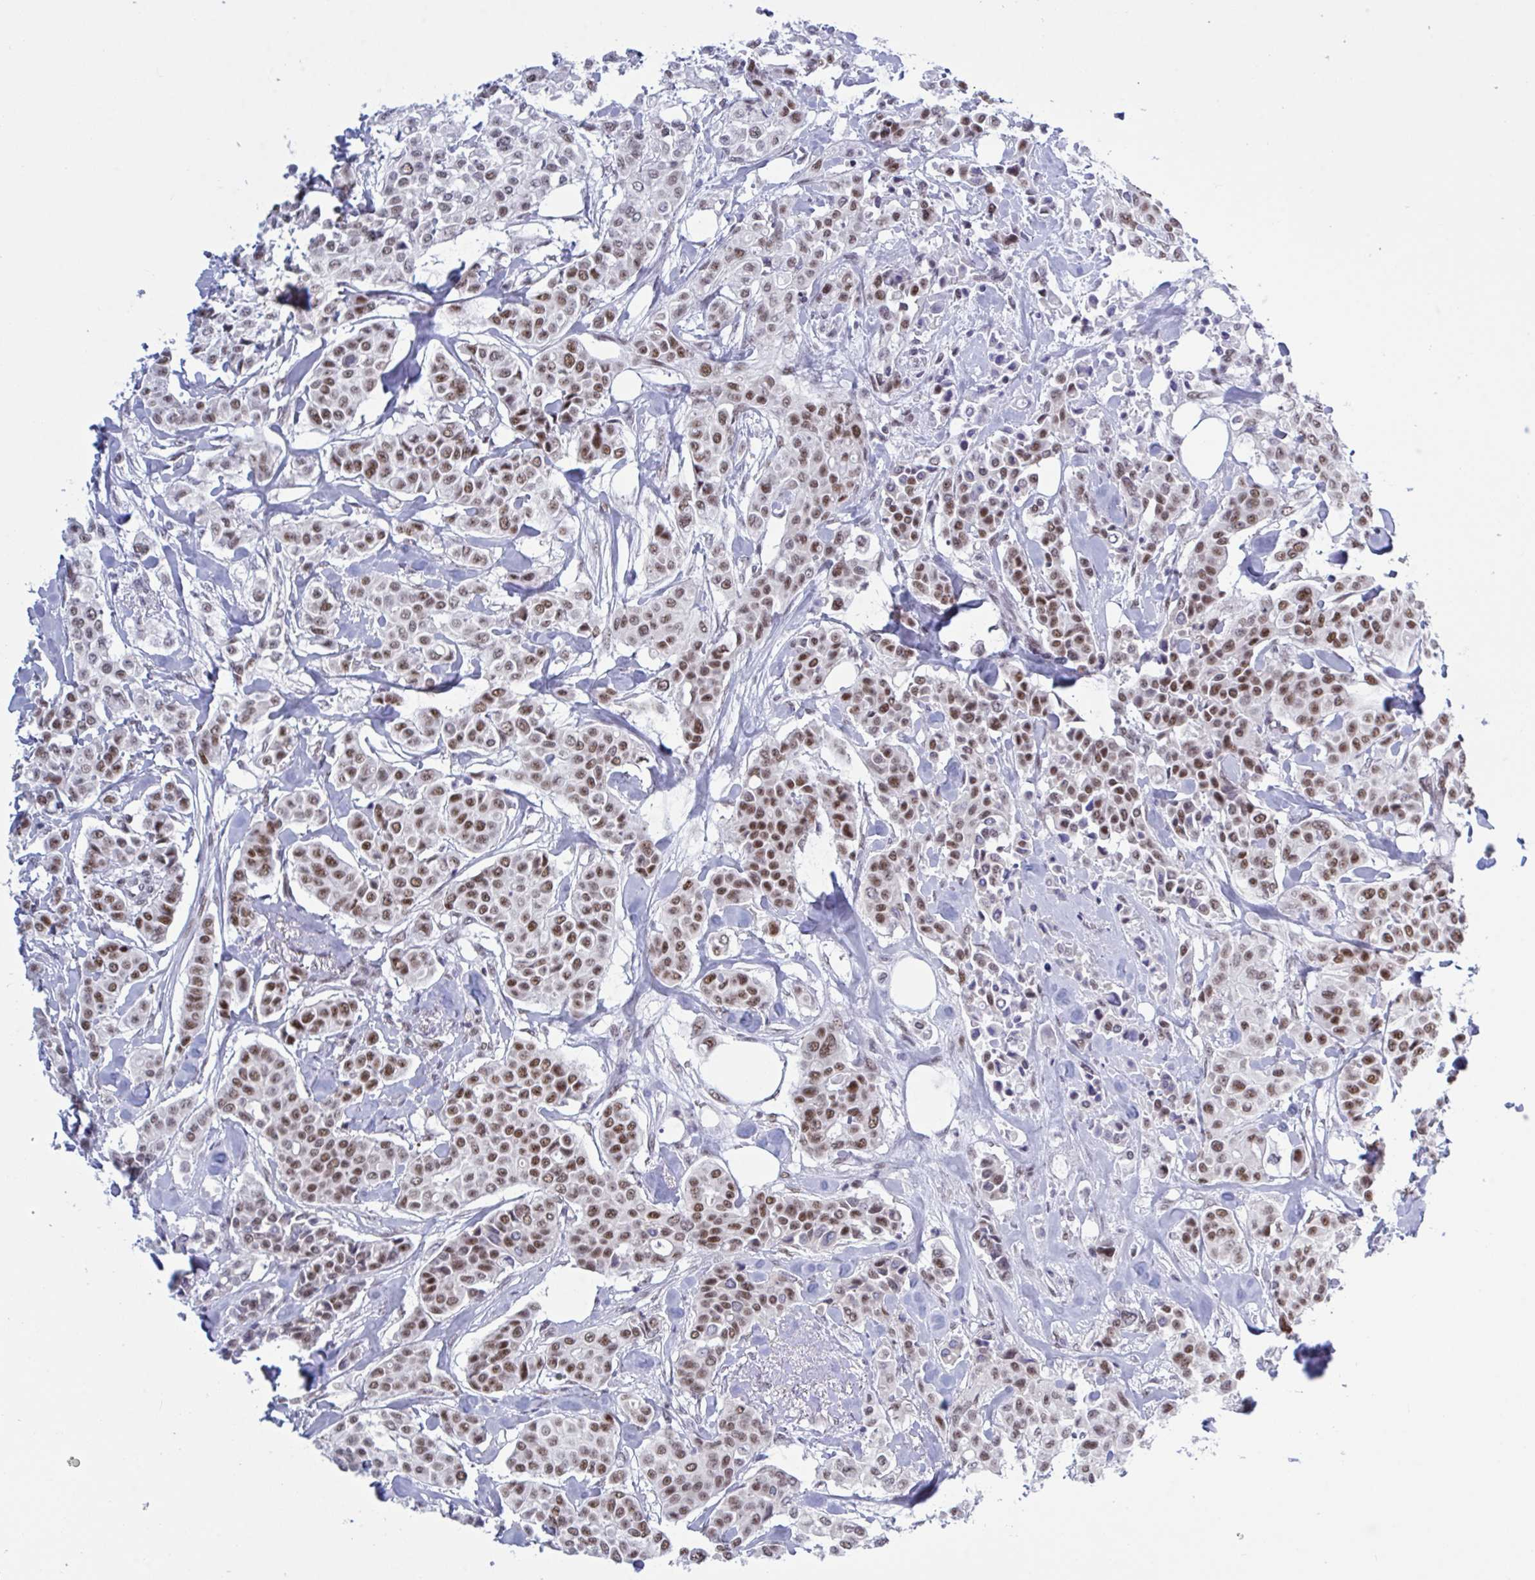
{"staining": {"intensity": "moderate", "quantity": ">75%", "location": "nuclear"}, "tissue": "breast cancer", "cell_type": "Tumor cells", "image_type": "cancer", "snomed": [{"axis": "morphology", "description": "Lobular carcinoma"}, {"axis": "topography", "description": "Breast"}], "caption": "About >75% of tumor cells in human breast cancer (lobular carcinoma) reveal moderate nuclear protein staining as visualized by brown immunohistochemical staining.", "gene": "PPP1R10", "patient": {"sex": "female", "age": 51}}